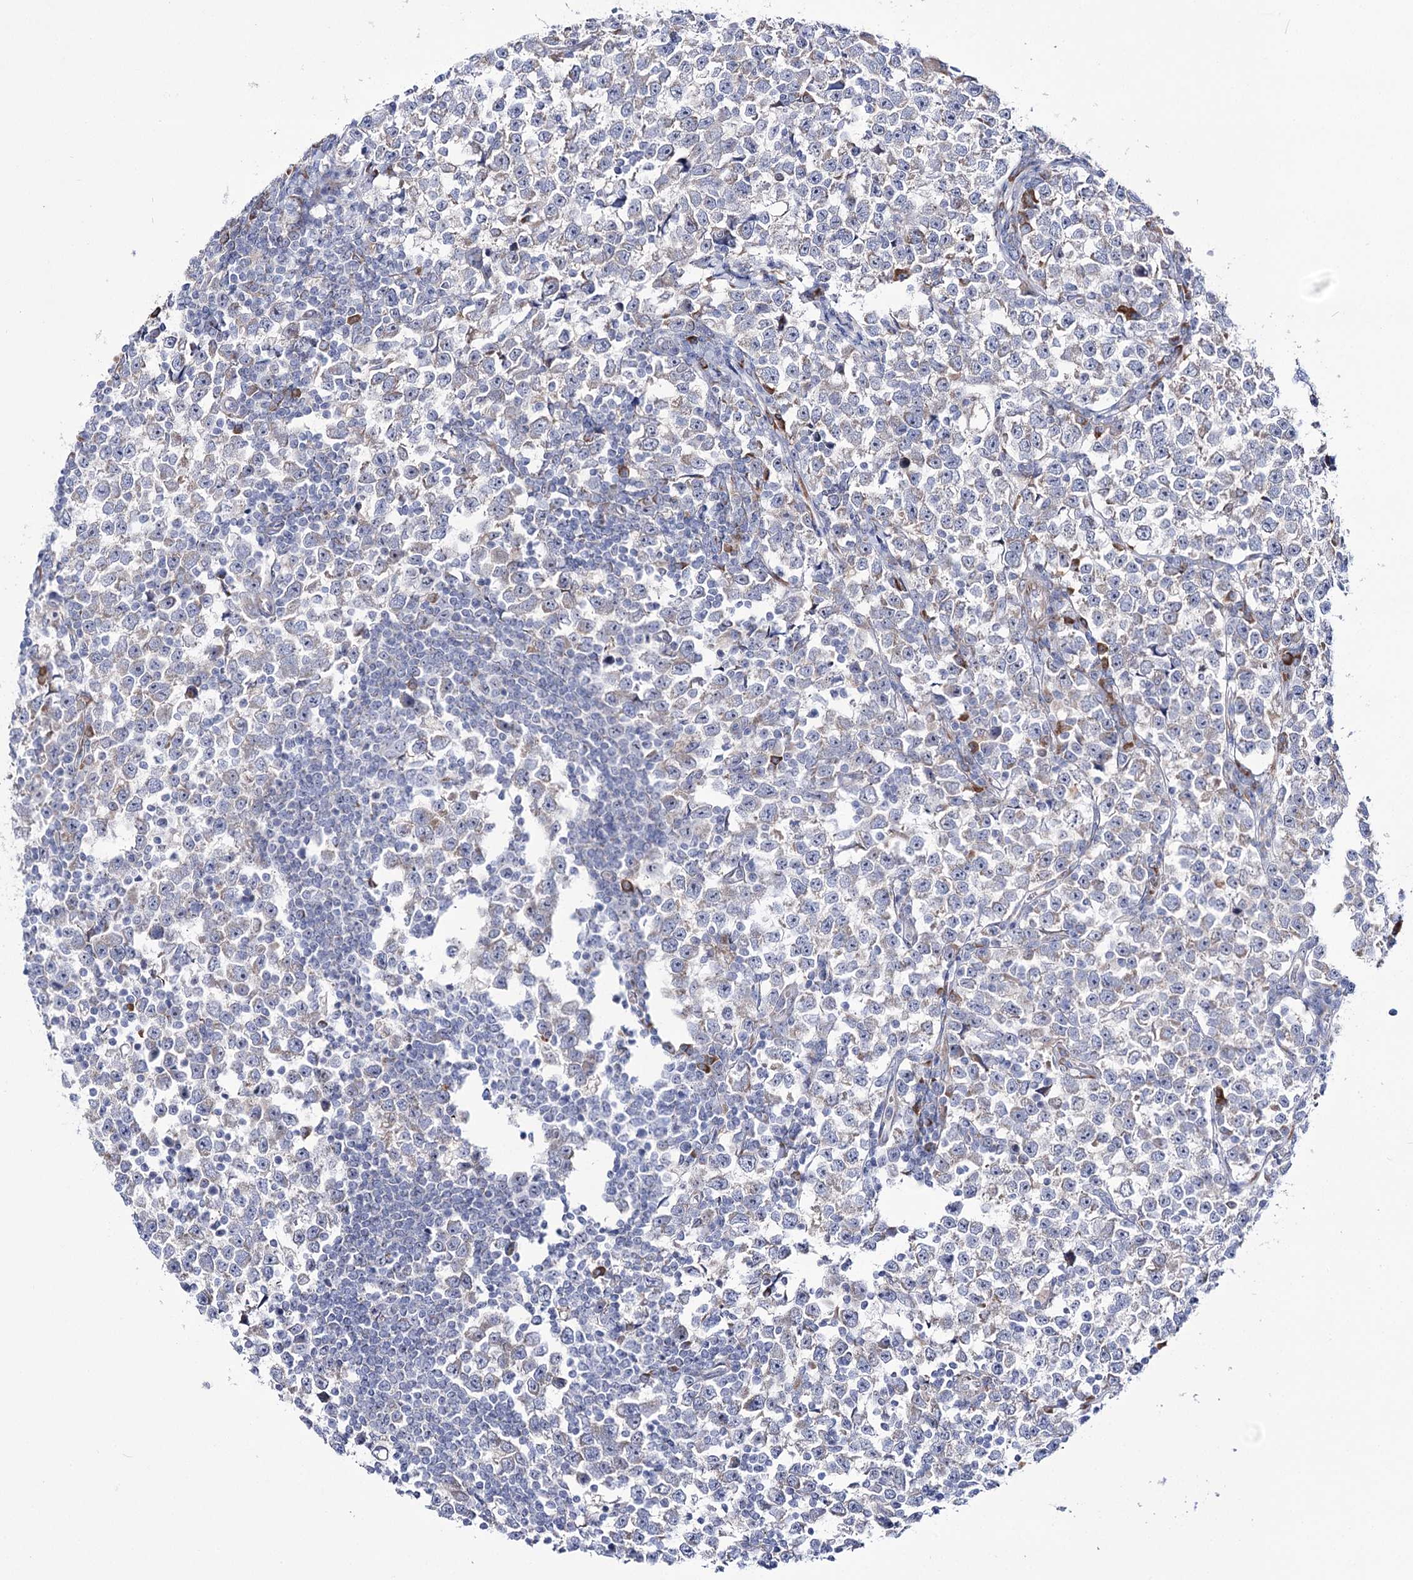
{"staining": {"intensity": "negative", "quantity": "none", "location": "none"}, "tissue": "testis cancer", "cell_type": "Tumor cells", "image_type": "cancer", "snomed": [{"axis": "morphology", "description": "Normal tissue, NOS"}, {"axis": "morphology", "description": "Seminoma, NOS"}, {"axis": "topography", "description": "Testis"}], "caption": "This is a micrograph of immunohistochemistry staining of testis seminoma, which shows no expression in tumor cells.", "gene": "METTL5", "patient": {"sex": "male", "age": 43}}